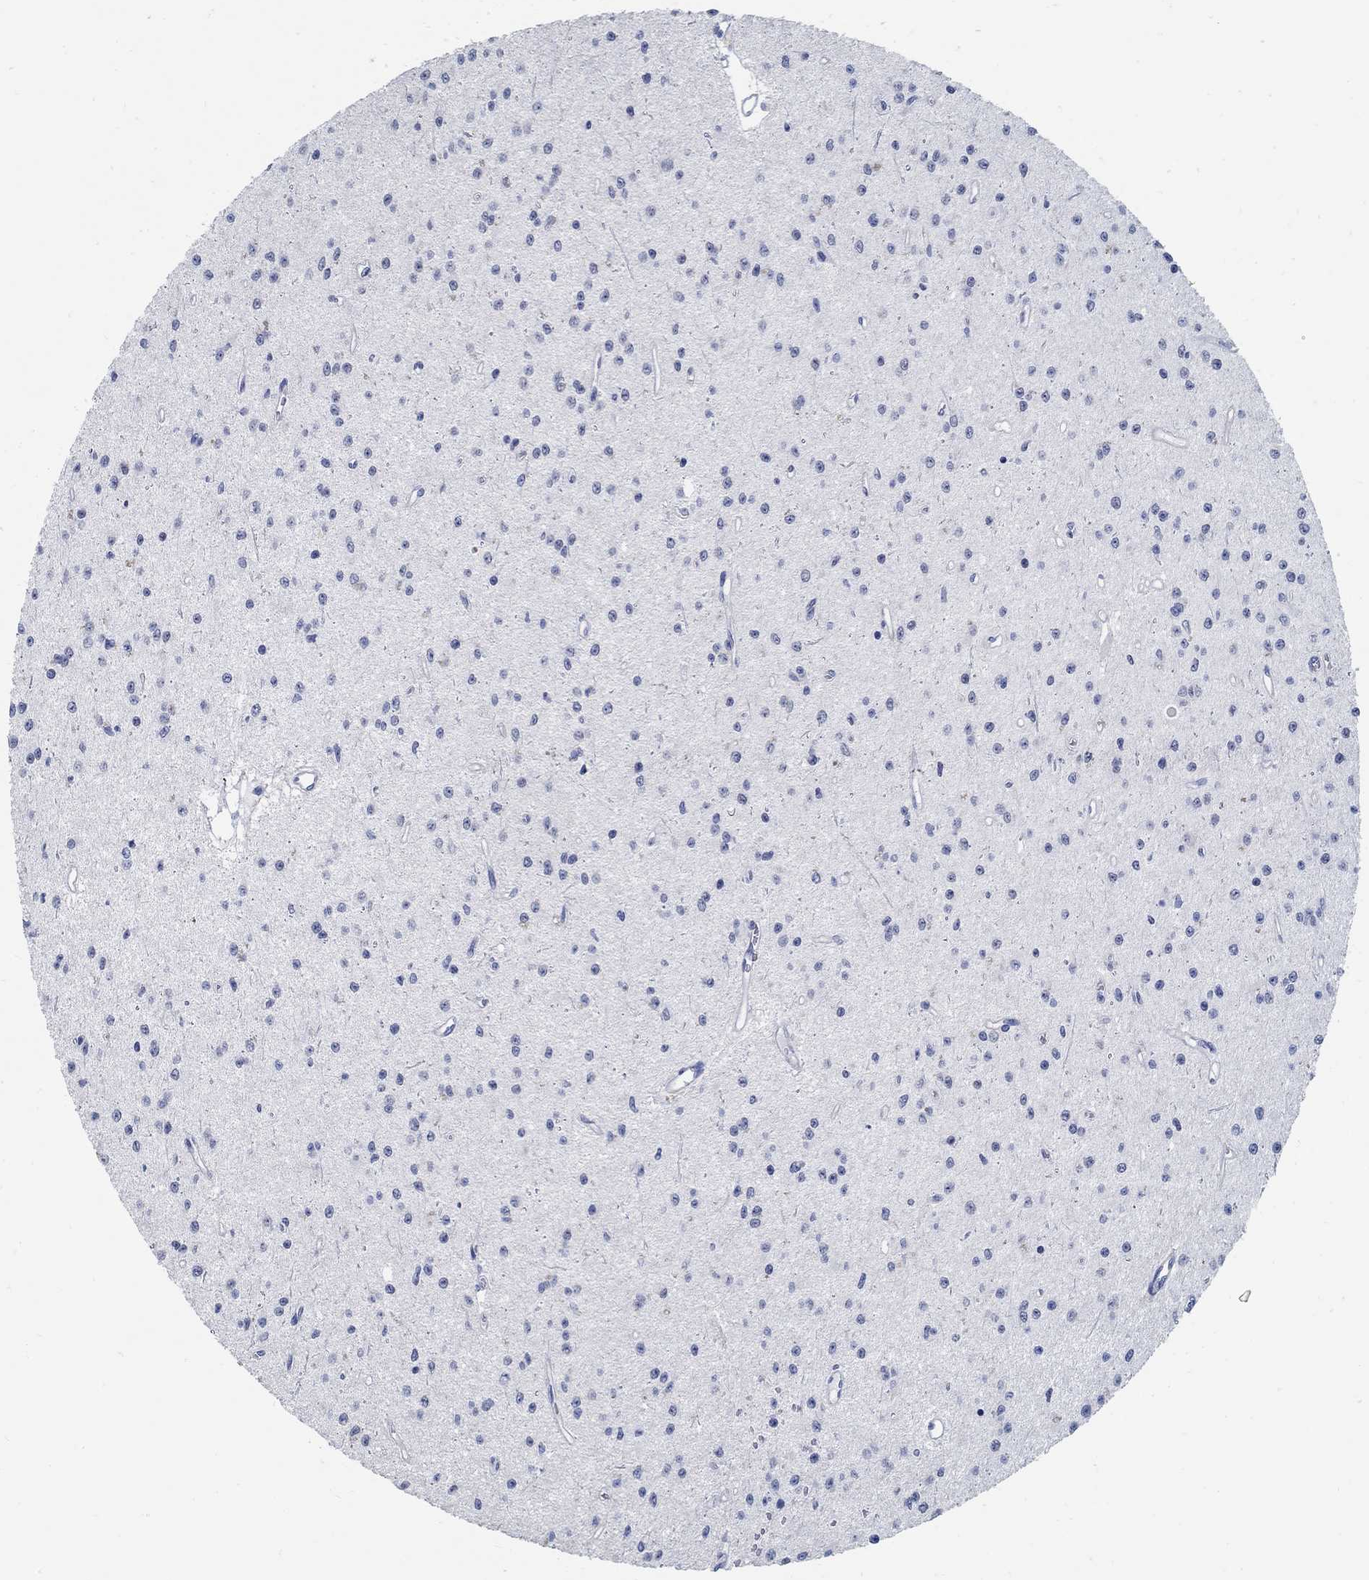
{"staining": {"intensity": "negative", "quantity": "none", "location": "none"}, "tissue": "glioma", "cell_type": "Tumor cells", "image_type": "cancer", "snomed": [{"axis": "morphology", "description": "Glioma, malignant, Low grade"}, {"axis": "topography", "description": "Brain"}], "caption": "An immunohistochemistry image of glioma is shown. There is no staining in tumor cells of glioma.", "gene": "PCDH11X", "patient": {"sex": "female", "age": 45}}